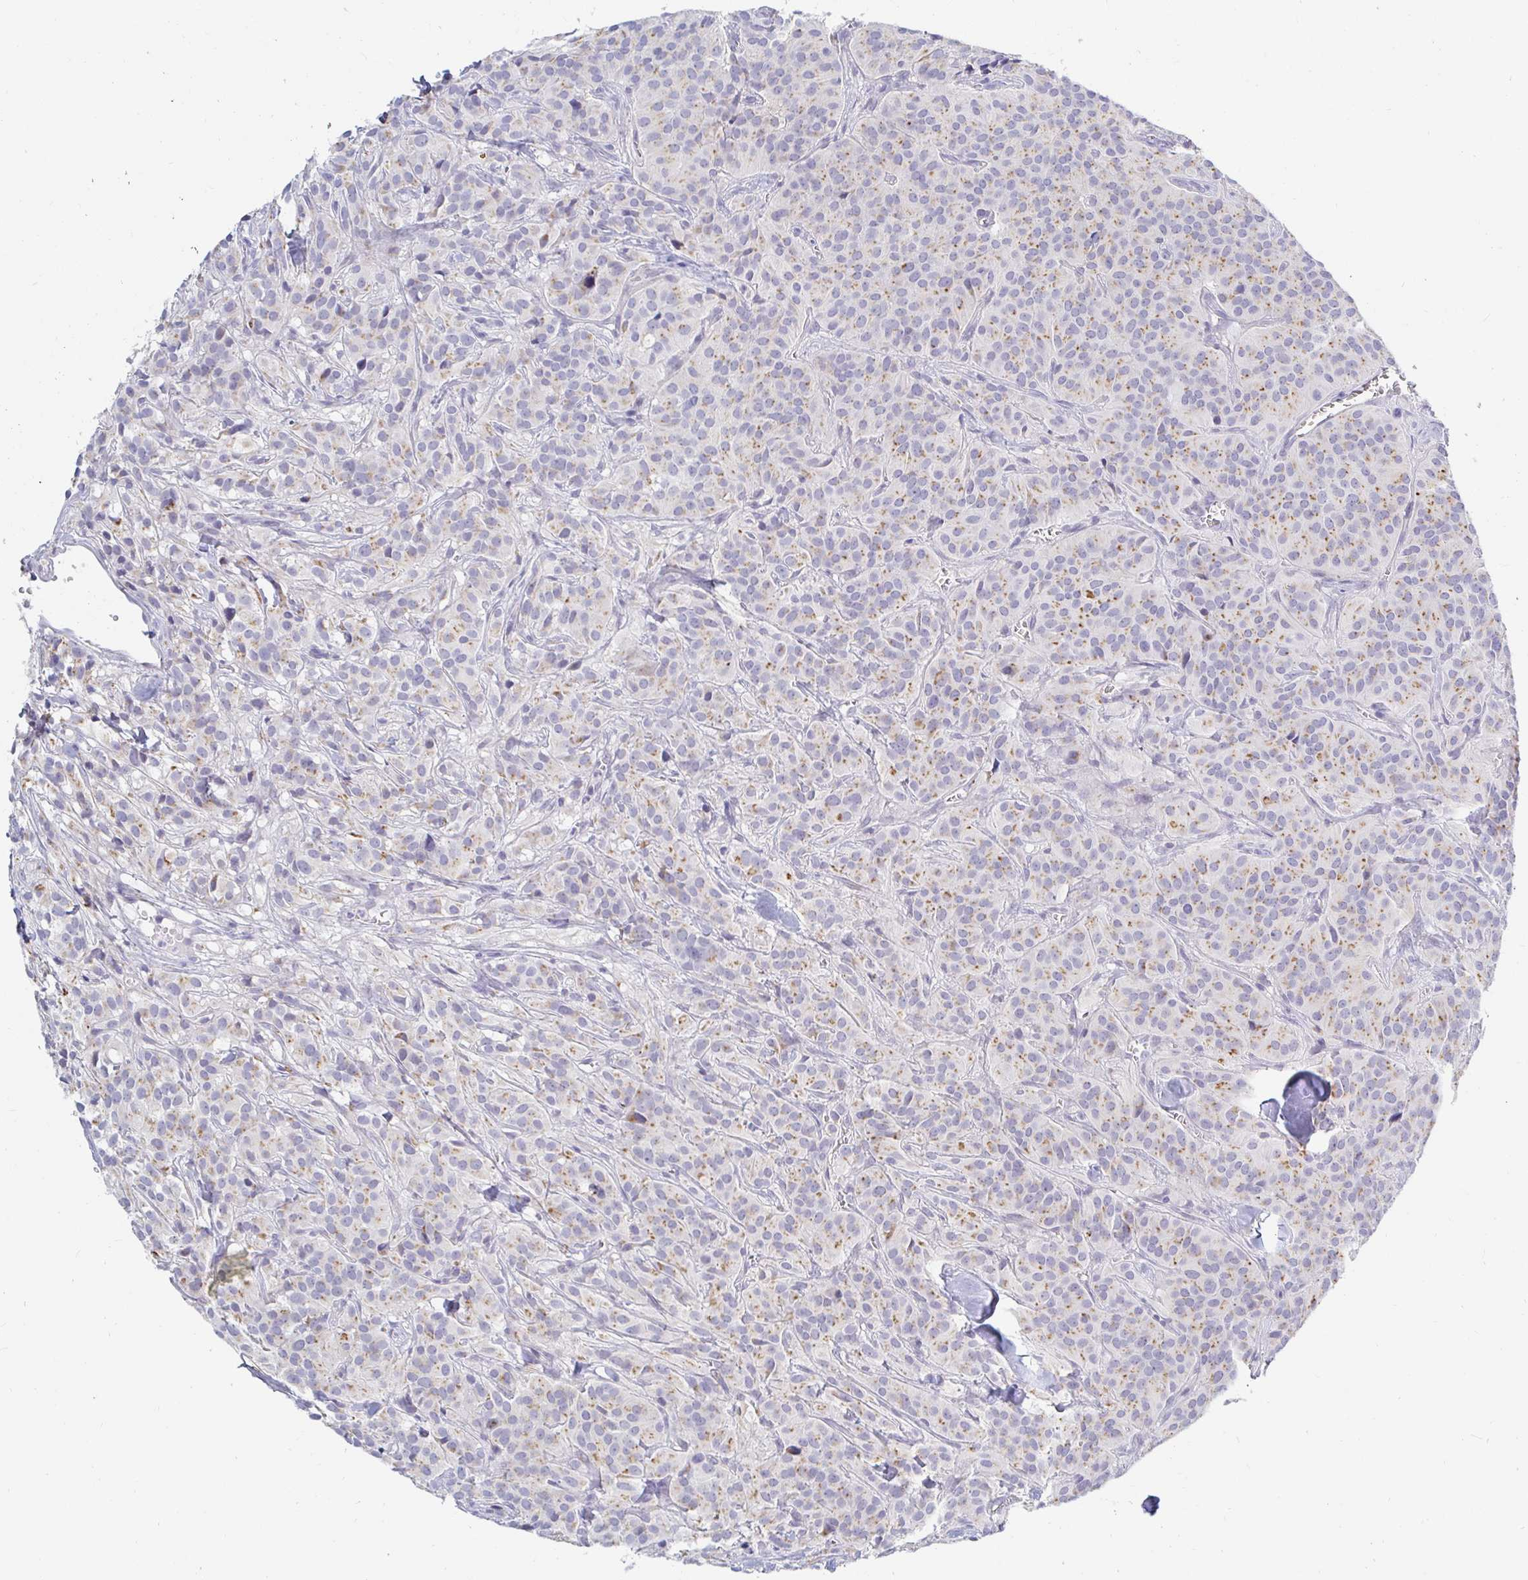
{"staining": {"intensity": "moderate", "quantity": "<25%", "location": "cytoplasmic/membranous"}, "tissue": "glioma", "cell_type": "Tumor cells", "image_type": "cancer", "snomed": [{"axis": "morphology", "description": "Glioma, malignant, Low grade"}, {"axis": "topography", "description": "Brain"}], "caption": "Immunohistochemistry (IHC) photomicrograph of neoplastic tissue: human glioma stained using IHC displays low levels of moderate protein expression localized specifically in the cytoplasmic/membranous of tumor cells, appearing as a cytoplasmic/membranous brown color.", "gene": "OR51D1", "patient": {"sex": "male", "age": 42}}